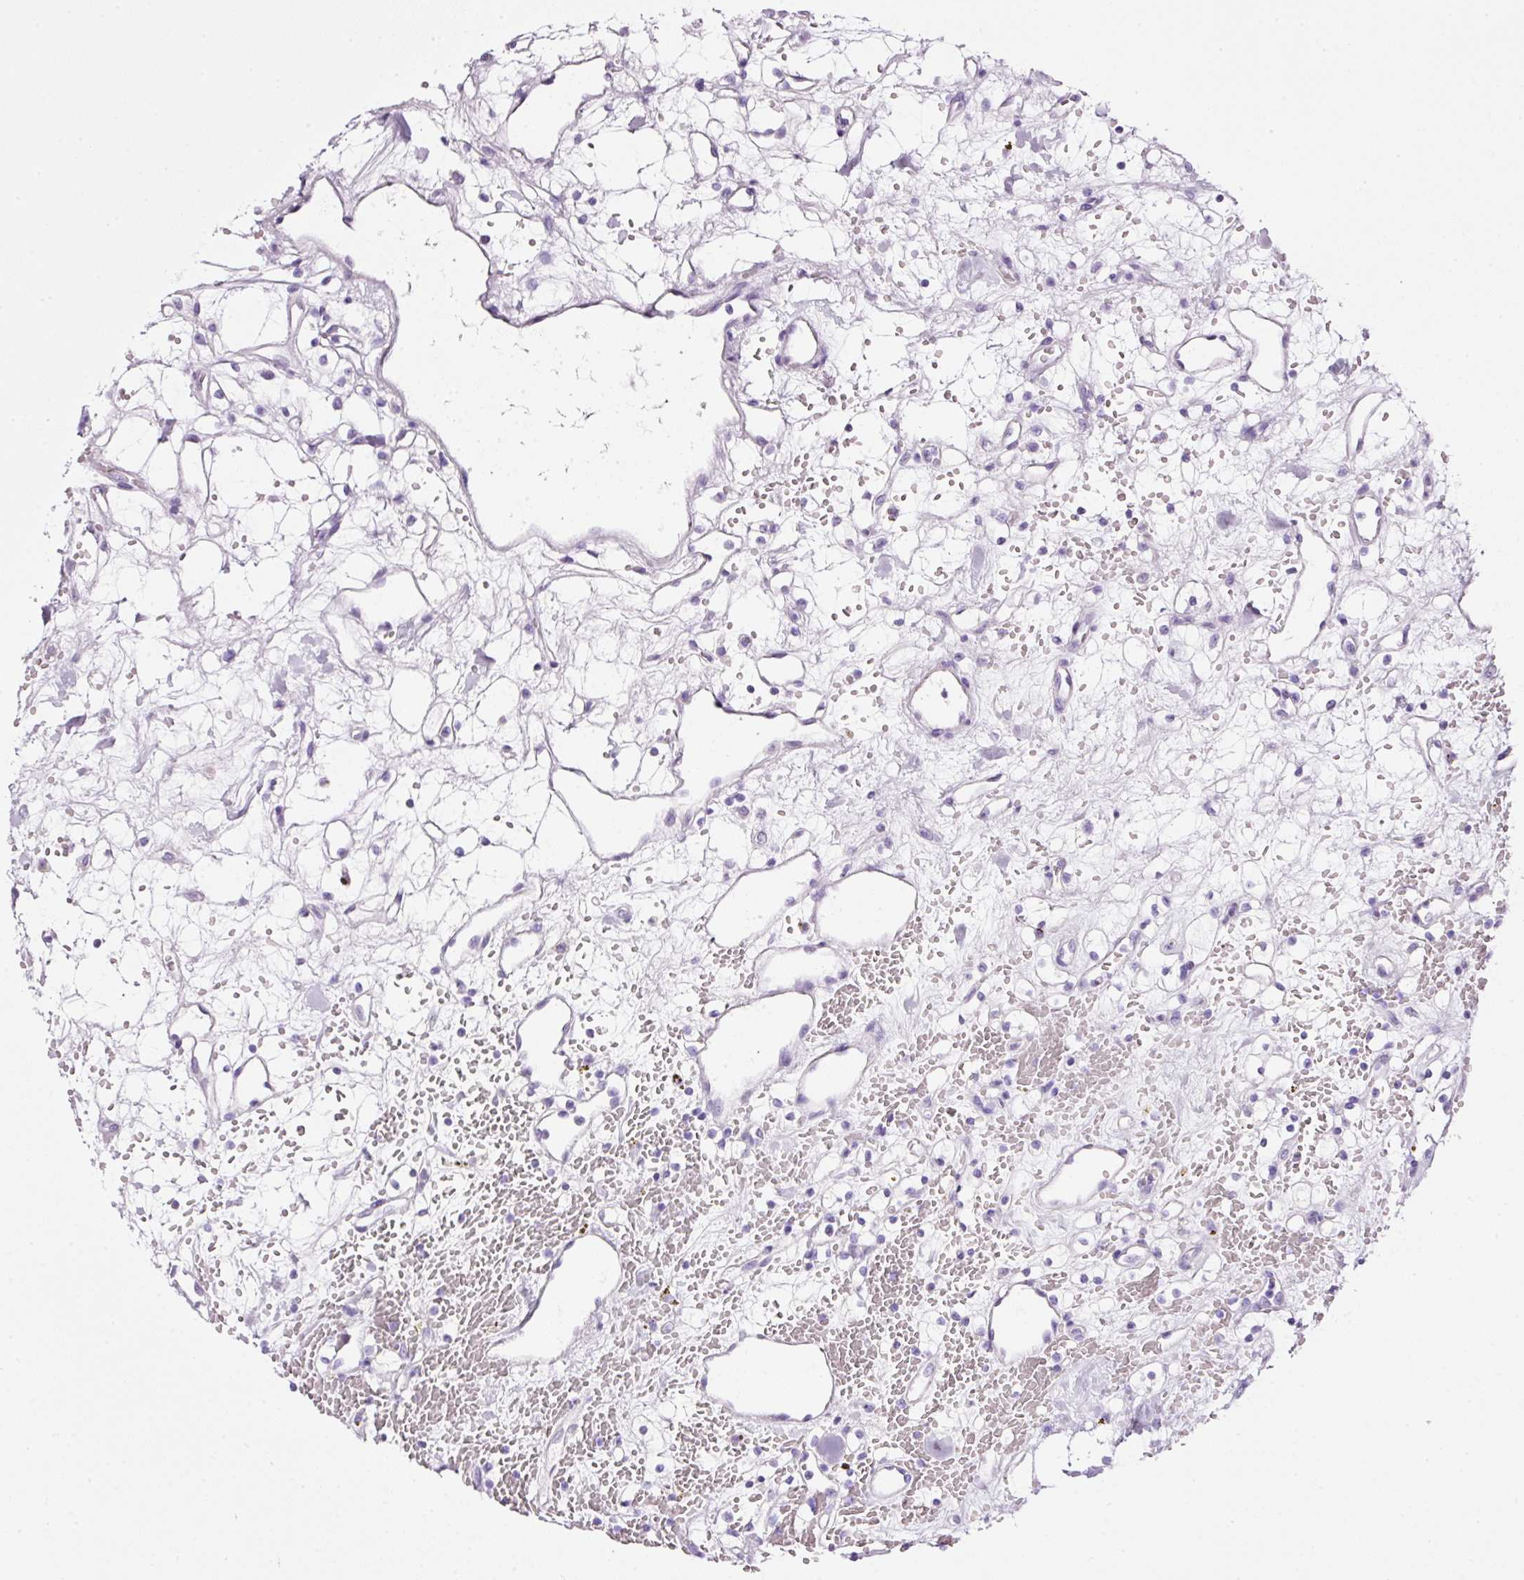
{"staining": {"intensity": "negative", "quantity": "none", "location": "none"}, "tissue": "renal cancer", "cell_type": "Tumor cells", "image_type": "cancer", "snomed": [{"axis": "morphology", "description": "Adenocarcinoma, NOS"}, {"axis": "topography", "description": "Kidney"}], "caption": "There is no significant expression in tumor cells of adenocarcinoma (renal).", "gene": "BSND", "patient": {"sex": "female", "age": 60}}